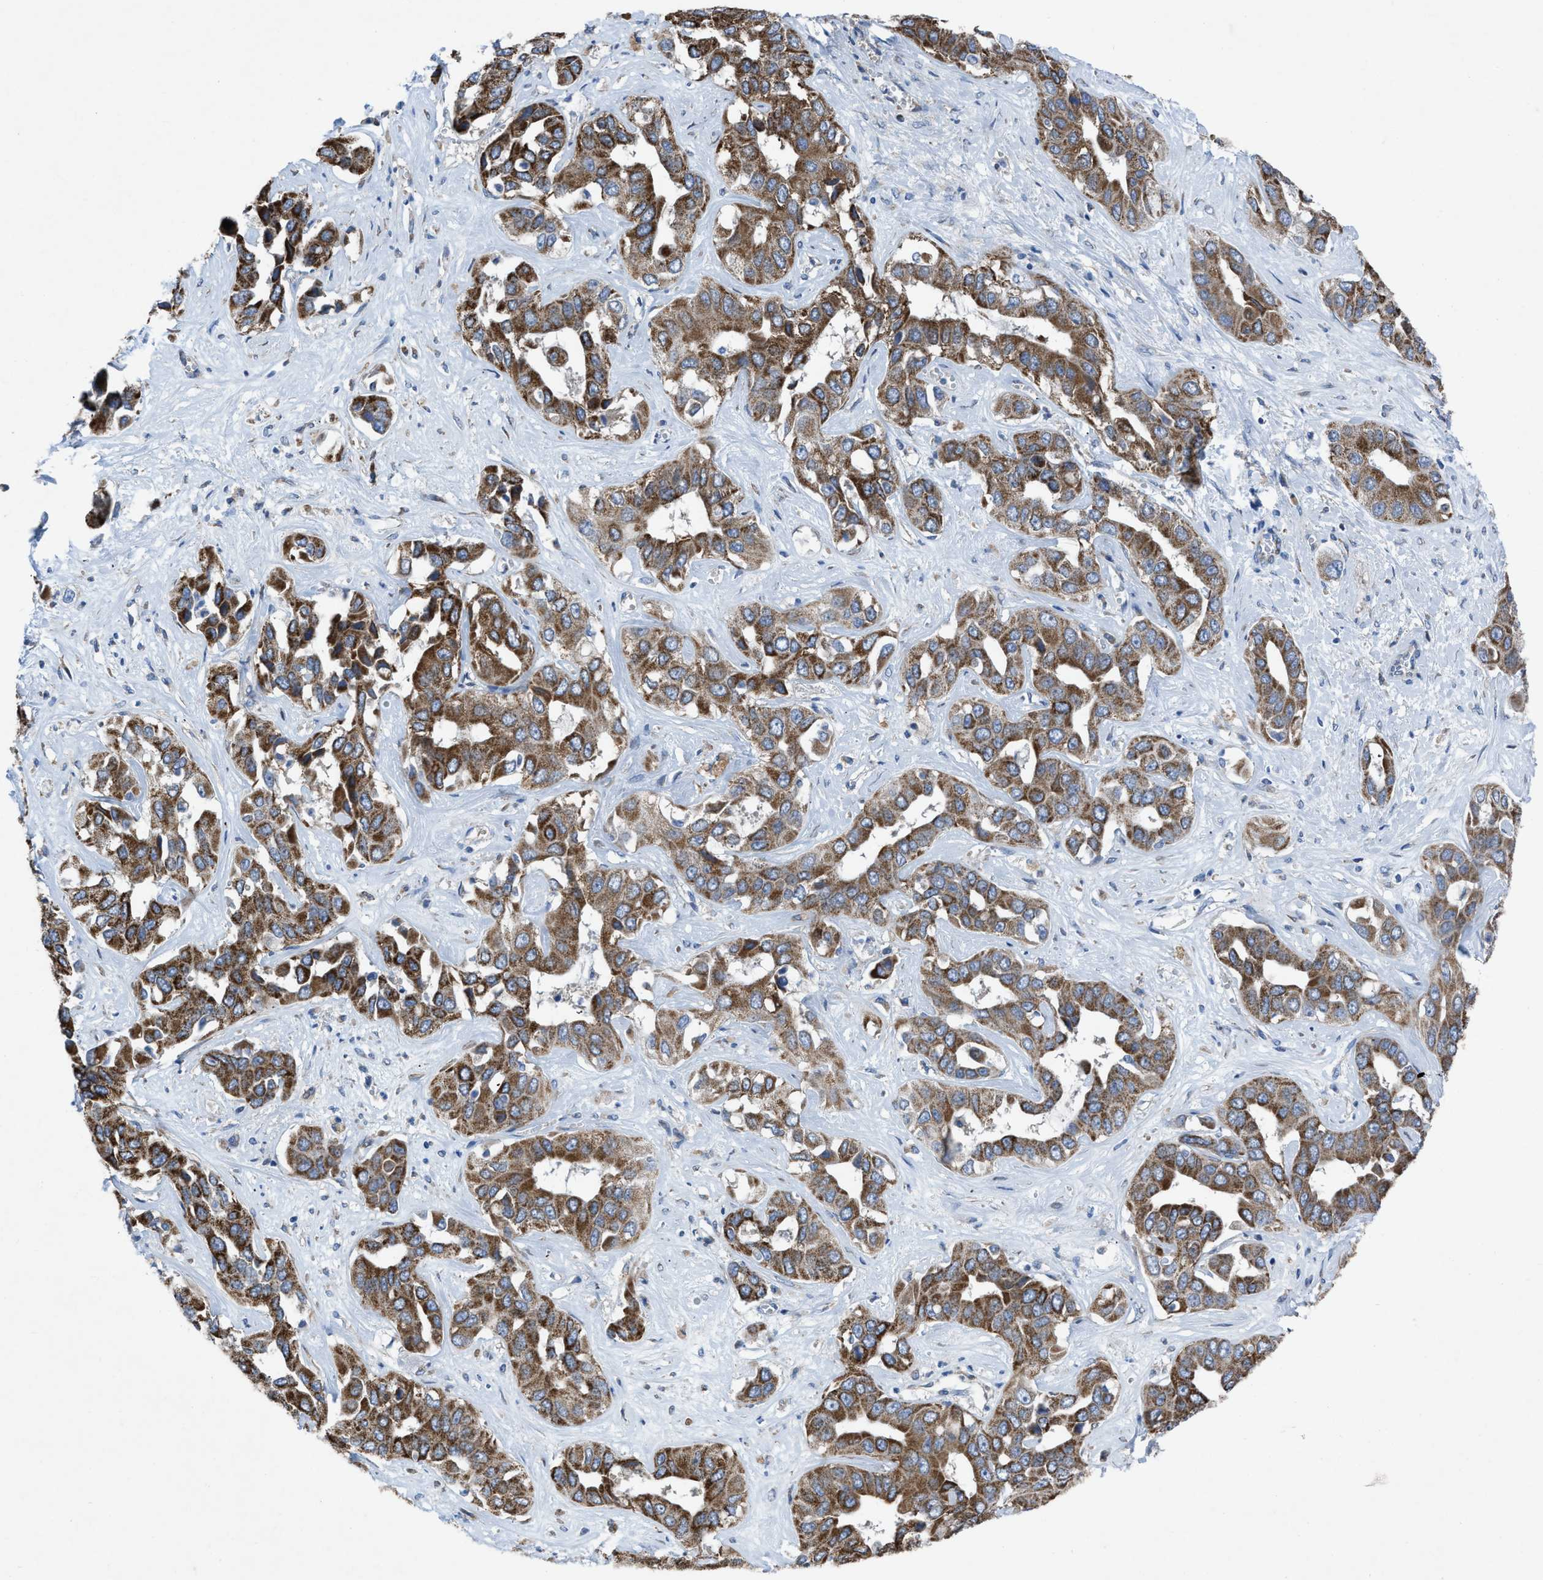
{"staining": {"intensity": "moderate", "quantity": ">75%", "location": "cytoplasmic/membranous"}, "tissue": "liver cancer", "cell_type": "Tumor cells", "image_type": "cancer", "snomed": [{"axis": "morphology", "description": "Cholangiocarcinoma"}, {"axis": "topography", "description": "Liver"}], "caption": "Liver cancer (cholangiocarcinoma) was stained to show a protein in brown. There is medium levels of moderate cytoplasmic/membranous positivity in approximately >75% of tumor cells.", "gene": "DOLPP1", "patient": {"sex": "female", "age": 52}}